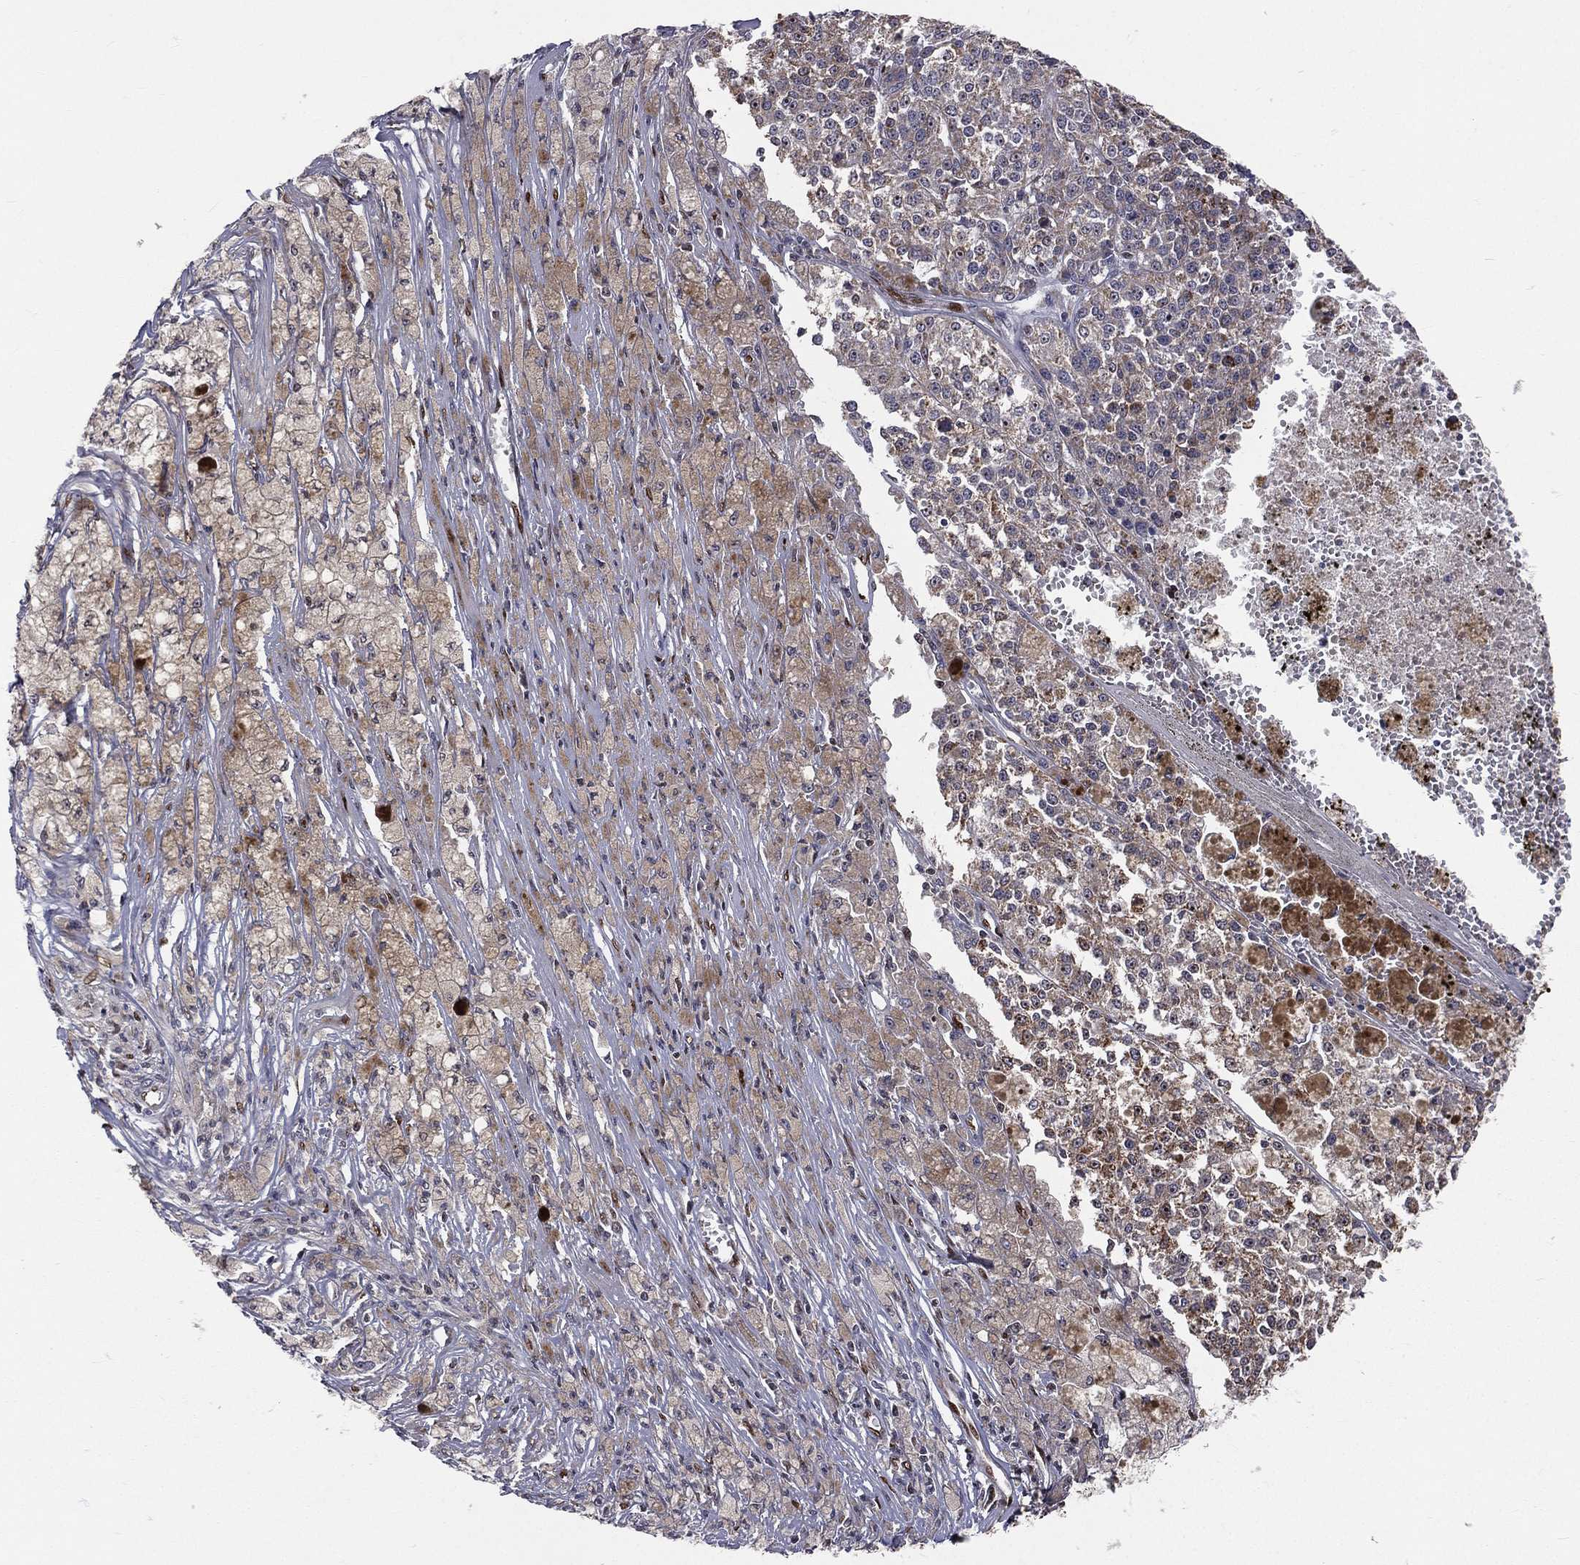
{"staining": {"intensity": "moderate", "quantity": ">75%", "location": "cytoplasmic/membranous"}, "tissue": "melanoma", "cell_type": "Tumor cells", "image_type": "cancer", "snomed": [{"axis": "morphology", "description": "Malignant melanoma, Metastatic site"}, {"axis": "topography", "description": "Lymph node"}], "caption": "About >75% of tumor cells in malignant melanoma (metastatic site) reveal moderate cytoplasmic/membranous protein expression as visualized by brown immunohistochemical staining.", "gene": "ZEB1", "patient": {"sex": "female", "age": 64}}